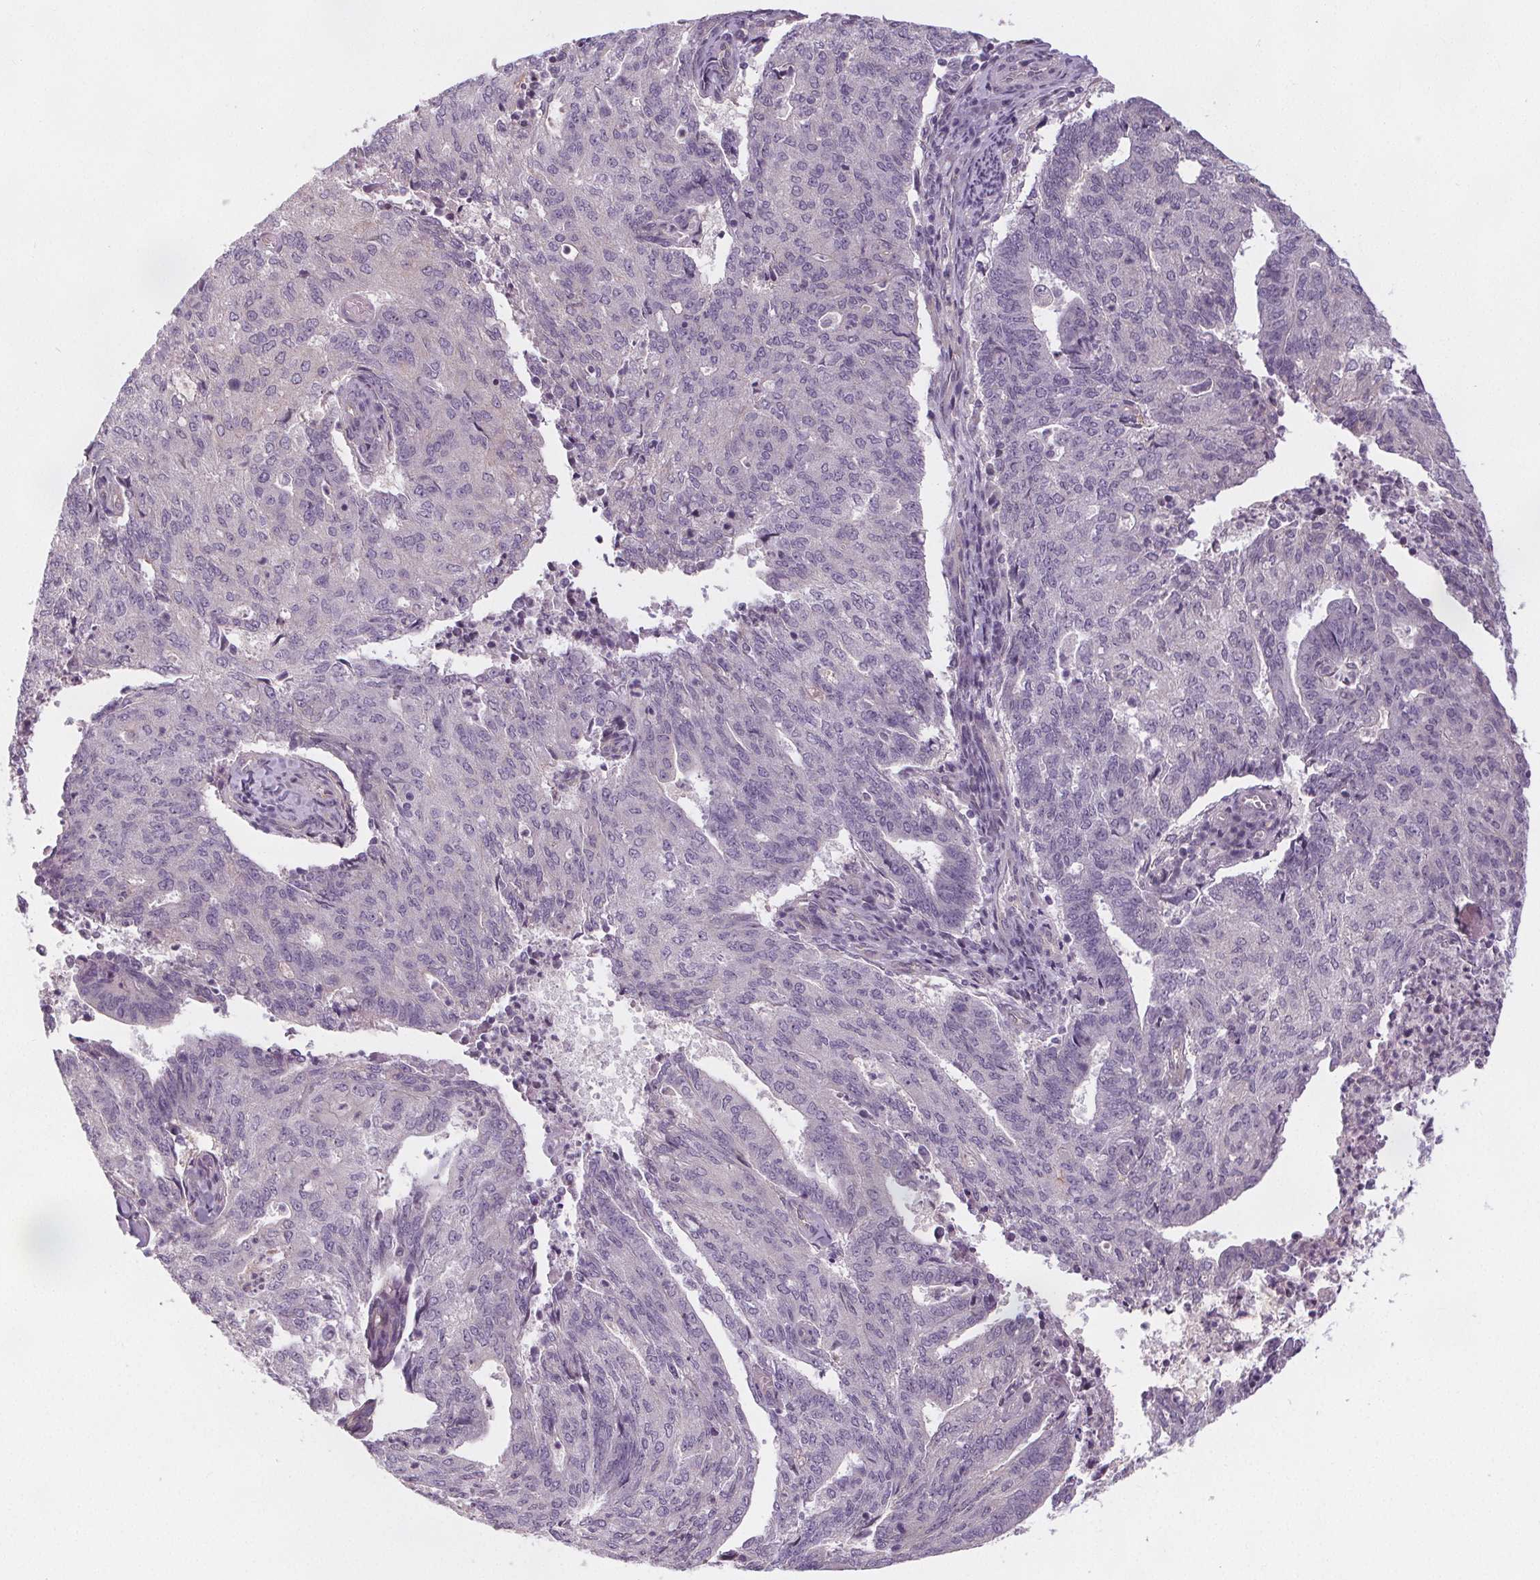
{"staining": {"intensity": "negative", "quantity": "none", "location": "none"}, "tissue": "endometrial cancer", "cell_type": "Tumor cells", "image_type": "cancer", "snomed": [{"axis": "morphology", "description": "Adenocarcinoma, NOS"}, {"axis": "topography", "description": "Endometrium"}], "caption": "There is no significant expression in tumor cells of endometrial cancer (adenocarcinoma).", "gene": "VNN1", "patient": {"sex": "female", "age": 82}}